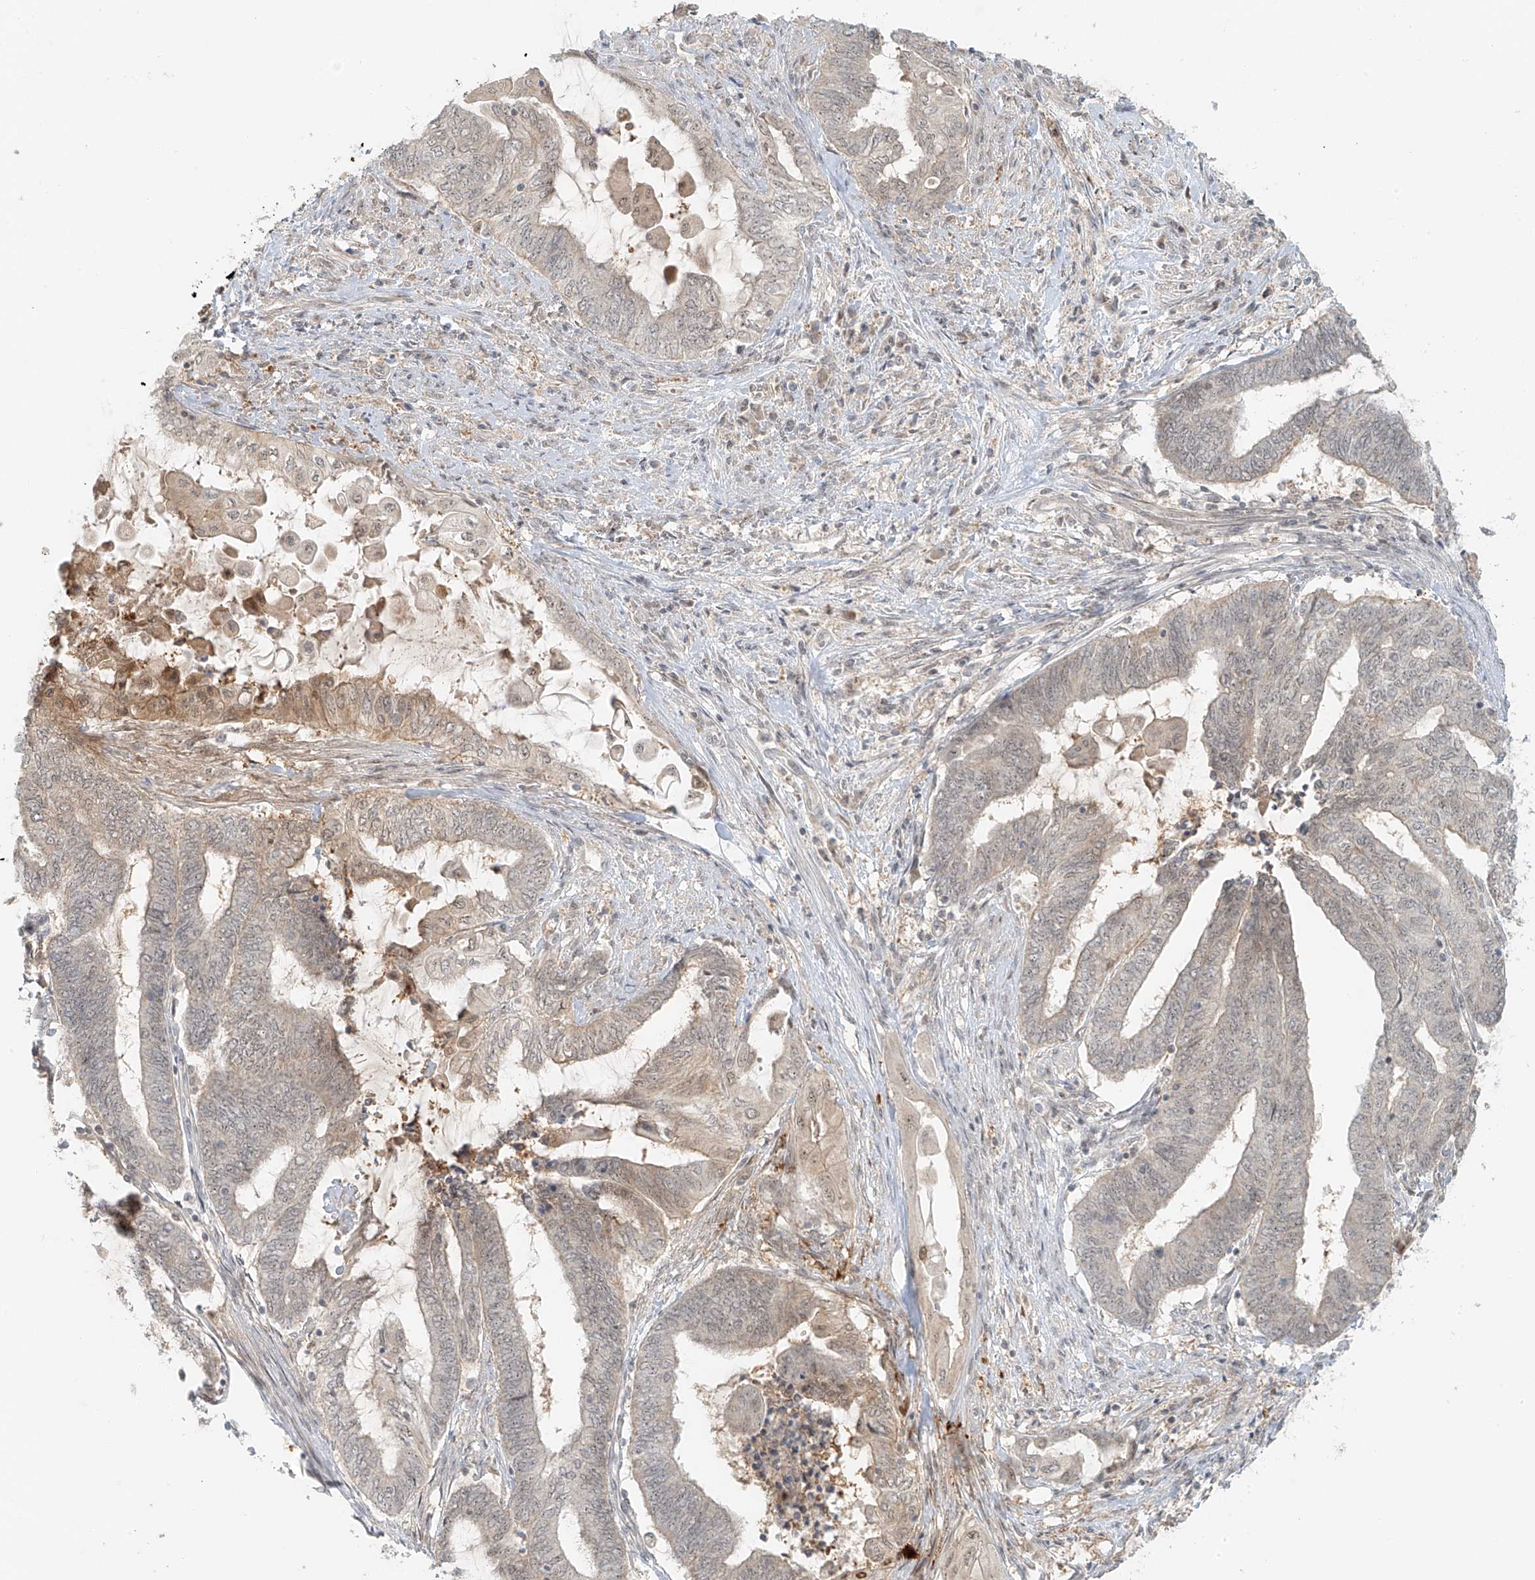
{"staining": {"intensity": "weak", "quantity": "<25%", "location": "cytoplasmic/membranous"}, "tissue": "endometrial cancer", "cell_type": "Tumor cells", "image_type": "cancer", "snomed": [{"axis": "morphology", "description": "Adenocarcinoma, NOS"}, {"axis": "topography", "description": "Uterus"}, {"axis": "topography", "description": "Endometrium"}], "caption": "This micrograph is of endometrial cancer stained with immunohistochemistry to label a protein in brown with the nuclei are counter-stained blue. There is no expression in tumor cells.", "gene": "MIPEP", "patient": {"sex": "female", "age": 70}}